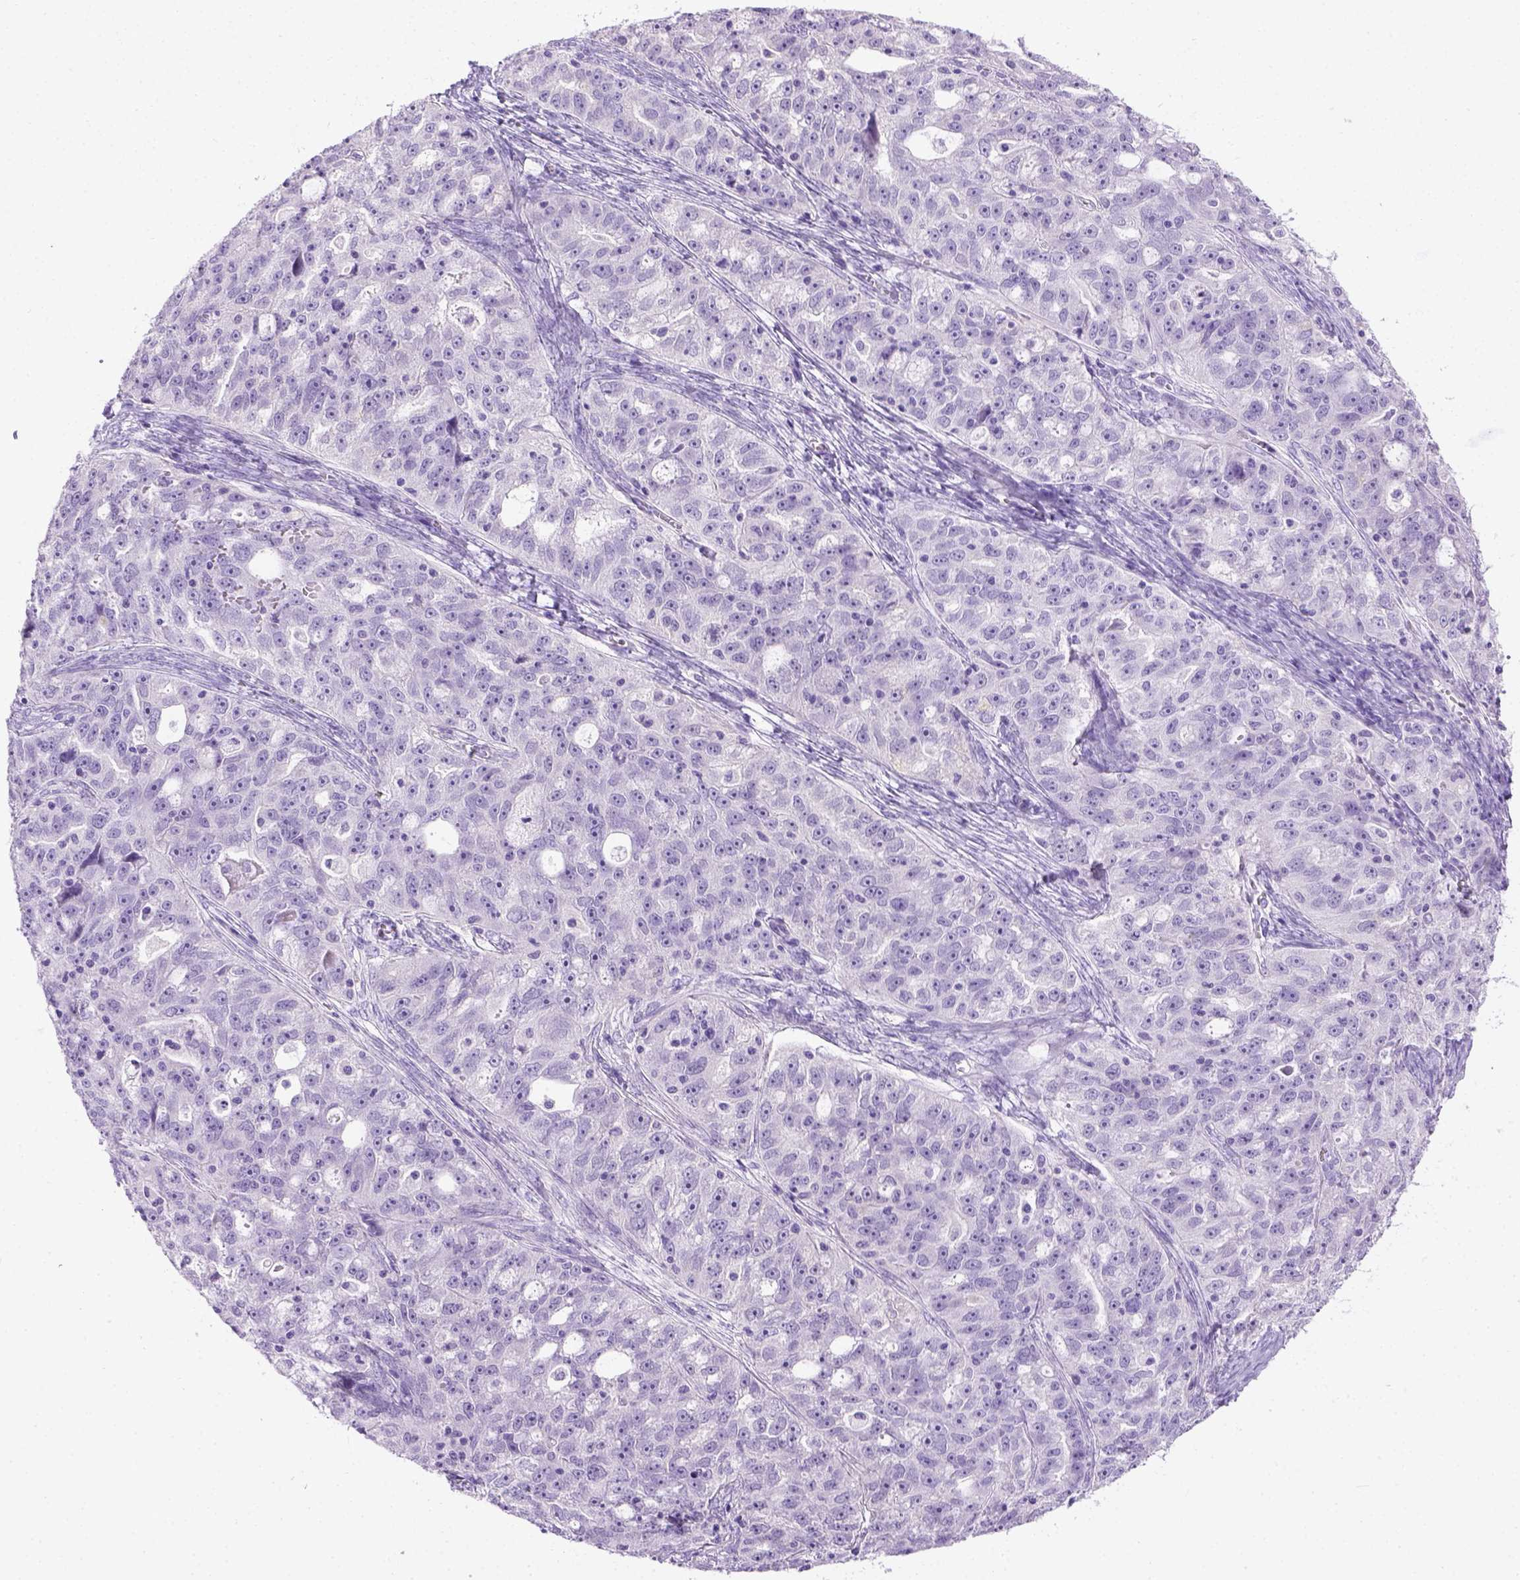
{"staining": {"intensity": "negative", "quantity": "none", "location": "none"}, "tissue": "ovarian cancer", "cell_type": "Tumor cells", "image_type": "cancer", "snomed": [{"axis": "morphology", "description": "Cystadenocarcinoma, serous, NOS"}, {"axis": "topography", "description": "Ovary"}], "caption": "Immunohistochemistry of ovarian serous cystadenocarcinoma exhibits no staining in tumor cells. (DAB IHC visualized using brightfield microscopy, high magnification).", "gene": "TMEM38A", "patient": {"sex": "female", "age": 51}}